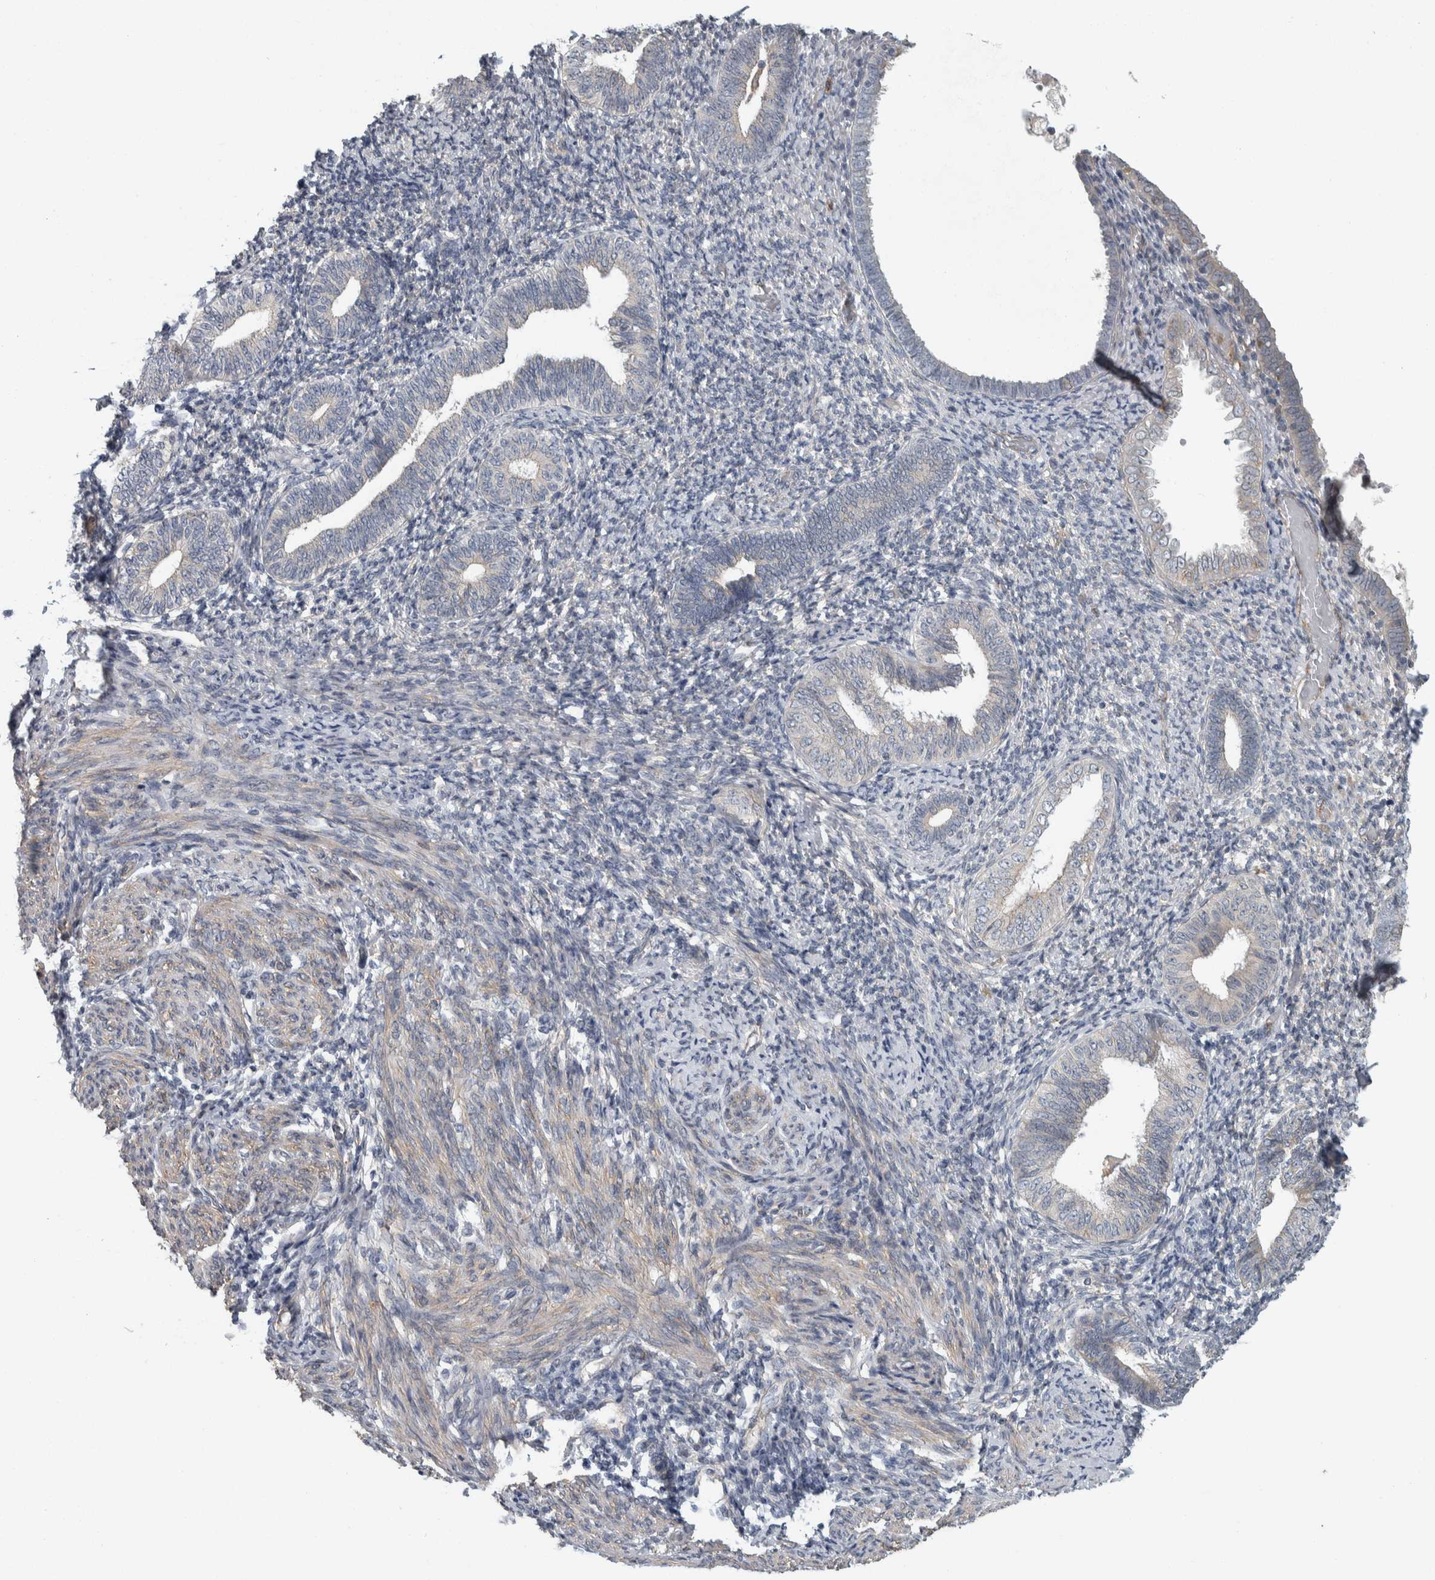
{"staining": {"intensity": "weak", "quantity": "<25%", "location": "cytoplasmic/membranous"}, "tissue": "endometrium", "cell_type": "Cells in endometrial stroma", "image_type": "normal", "snomed": [{"axis": "morphology", "description": "Normal tissue, NOS"}, {"axis": "topography", "description": "Endometrium"}], "caption": "This is a histopathology image of immunohistochemistry (IHC) staining of unremarkable endometrium, which shows no expression in cells in endometrial stroma. (DAB immunohistochemistry visualized using brightfield microscopy, high magnification).", "gene": "KCNJ3", "patient": {"sex": "female", "age": 66}}